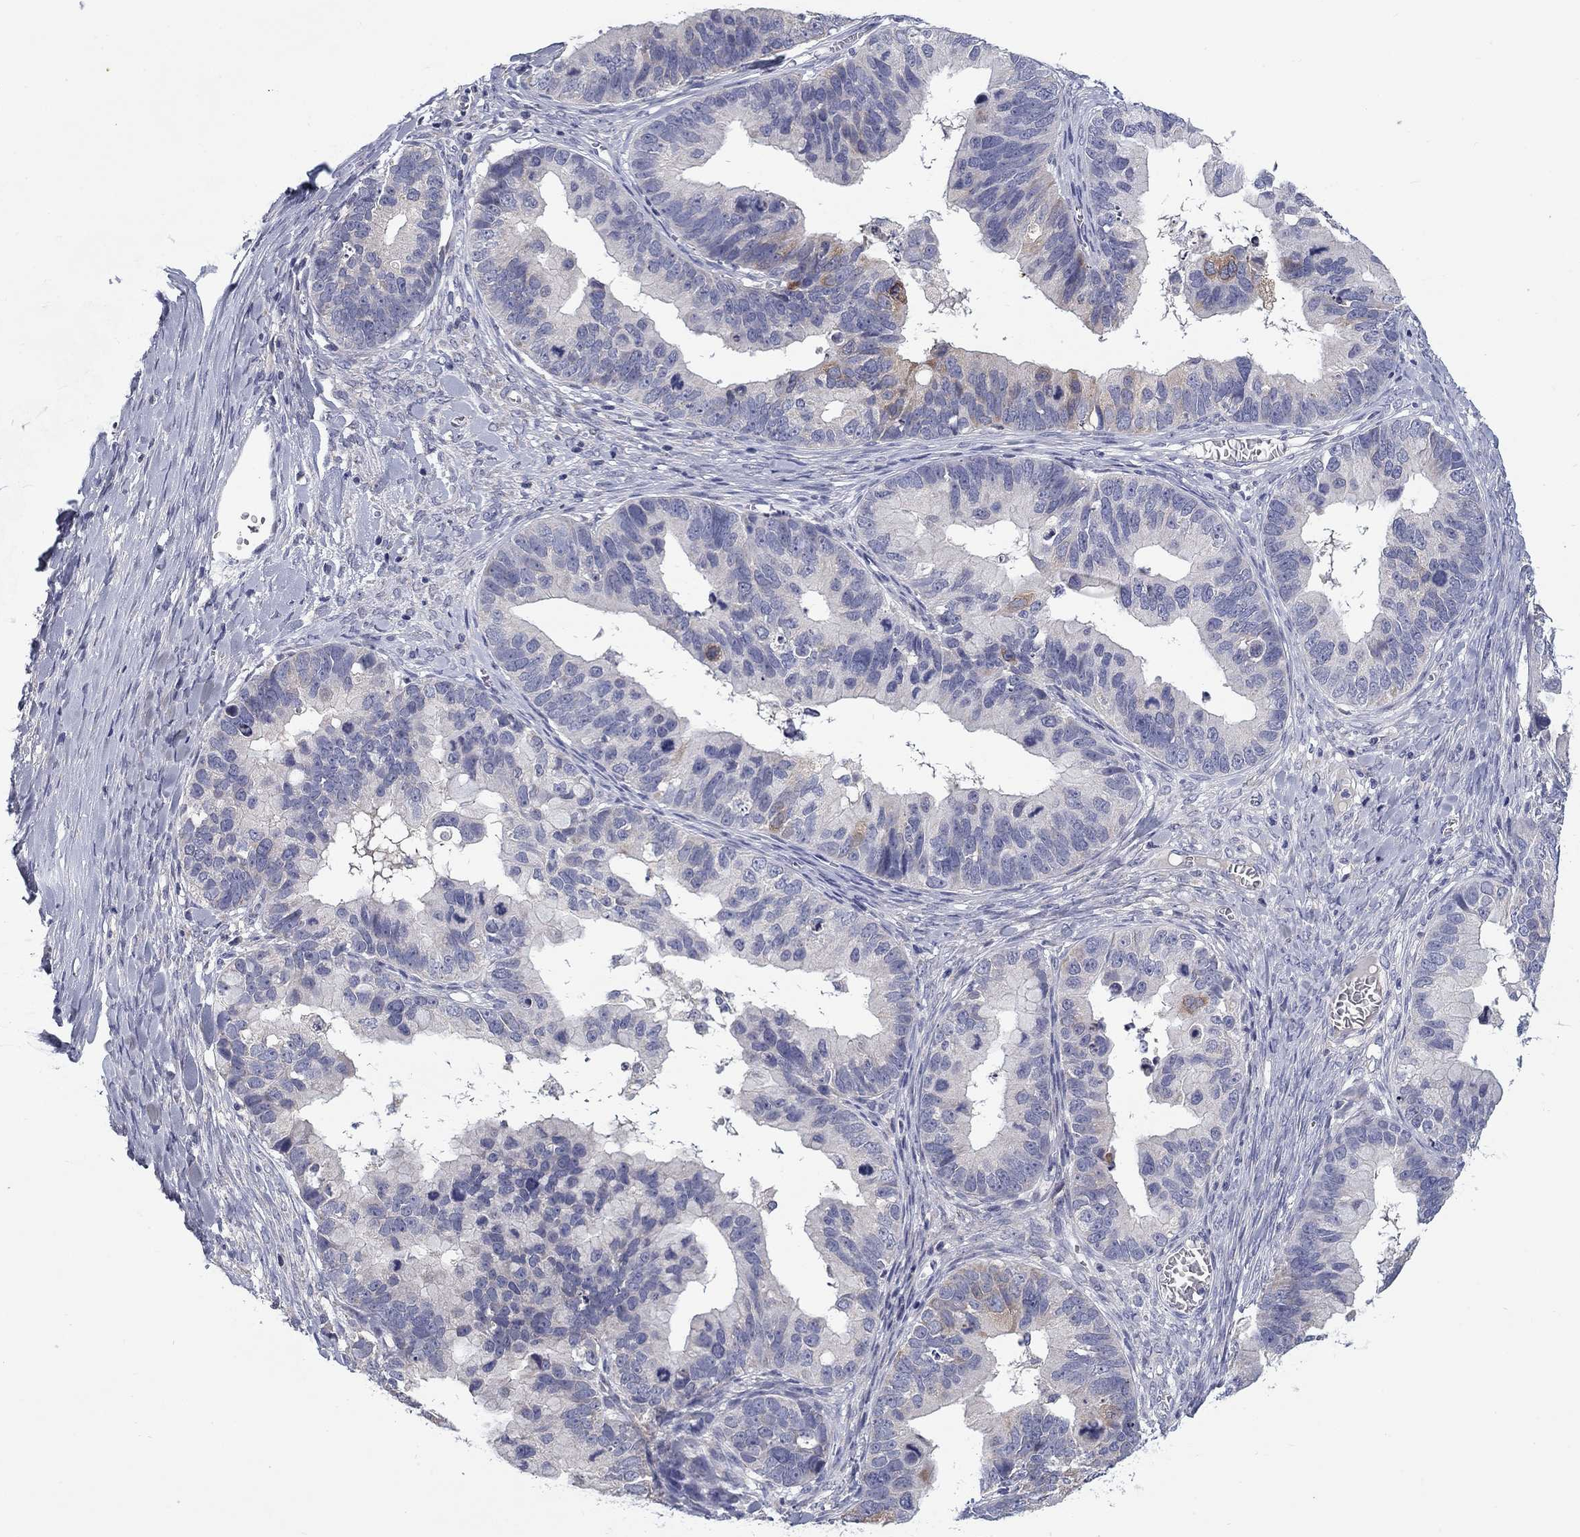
{"staining": {"intensity": "negative", "quantity": "none", "location": "none"}, "tissue": "ovarian cancer", "cell_type": "Tumor cells", "image_type": "cancer", "snomed": [{"axis": "morphology", "description": "Cystadenocarcinoma, mucinous, NOS"}, {"axis": "topography", "description": "Ovary"}], "caption": "Tumor cells show no significant protein positivity in ovarian mucinous cystadenocarcinoma.", "gene": "FRK", "patient": {"sex": "female", "age": 76}}